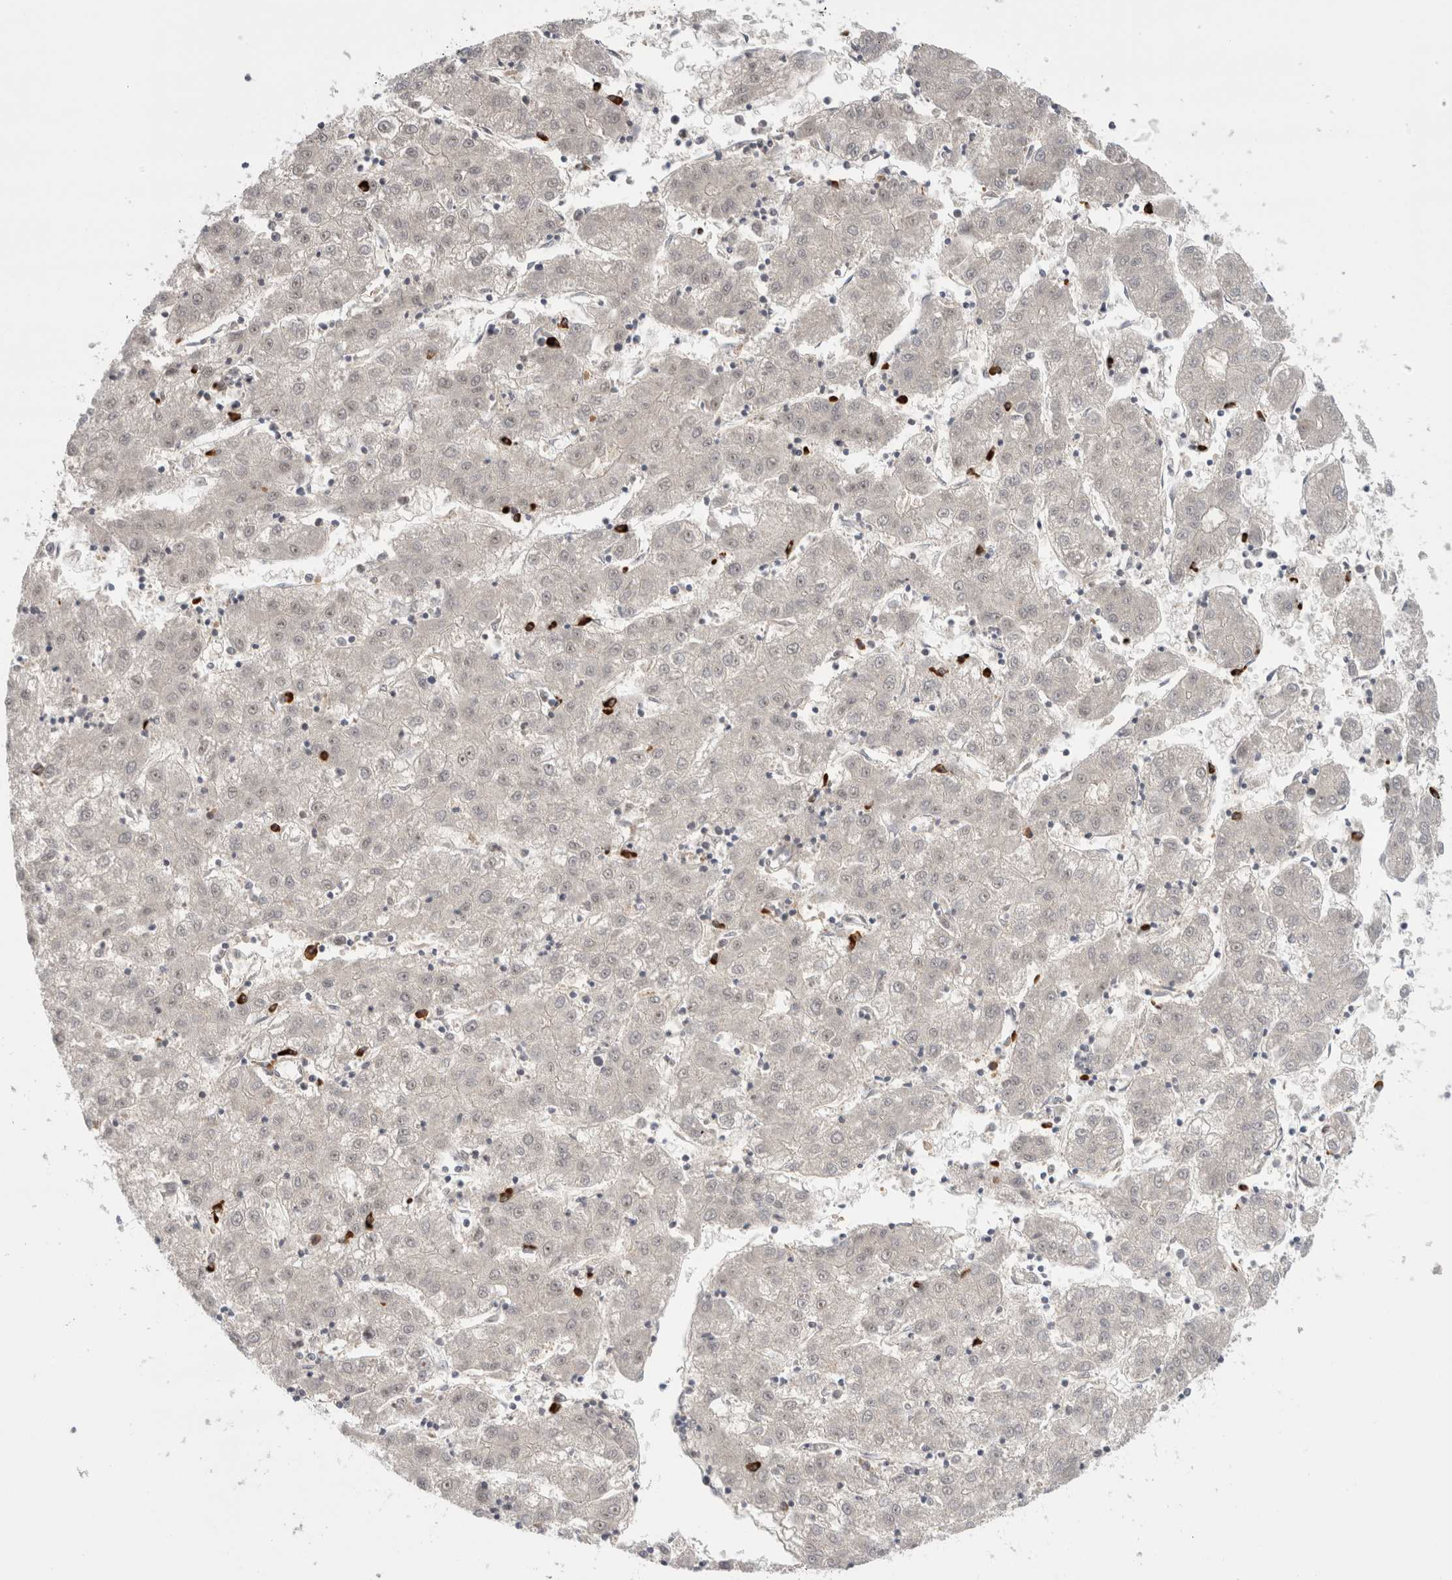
{"staining": {"intensity": "weak", "quantity": ">75%", "location": "nuclear"}, "tissue": "liver cancer", "cell_type": "Tumor cells", "image_type": "cancer", "snomed": [{"axis": "morphology", "description": "Carcinoma, Hepatocellular, NOS"}, {"axis": "topography", "description": "Liver"}], "caption": "High-magnification brightfield microscopy of liver cancer stained with DAB (3,3'-diaminobenzidine) (brown) and counterstained with hematoxylin (blue). tumor cells exhibit weak nuclear positivity is appreciated in approximately>75% of cells.", "gene": "ZNF24", "patient": {"sex": "male", "age": 72}}